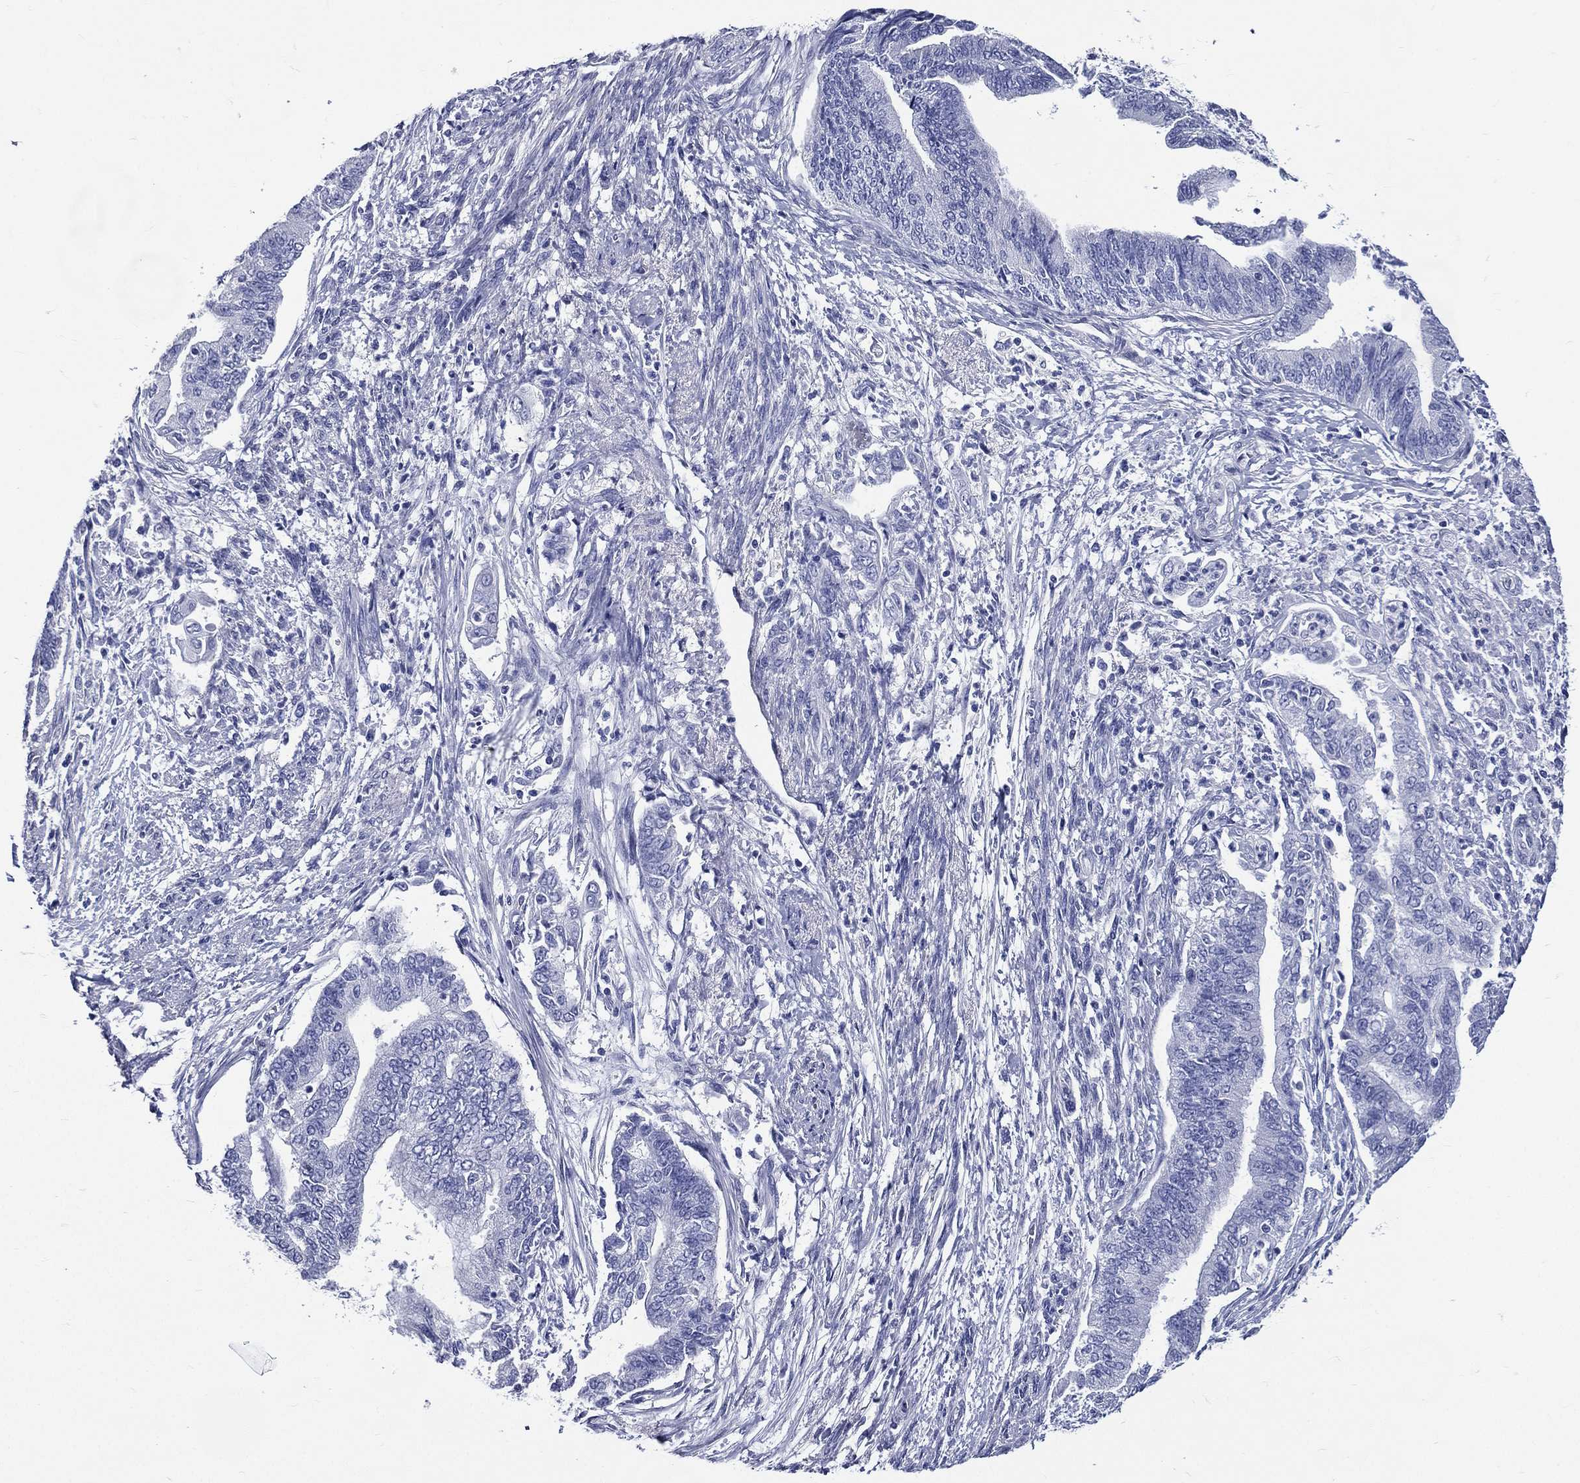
{"staining": {"intensity": "negative", "quantity": "none", "location": "none"}, "tissue": "endometrial cancer", "cell_type": "Tumor cells", "image_type": "cancer", "snomed": [{"axis": "morphology", "description": "Adenocarcinoma, NOS"}, {"axis": "topography", "description": "Endometrium"}], "caption": "Endometrial adenocarcinoma stained for a protein using immunohistochemistry (IHC) reveals no positivity tumor cells.", "gene": "DPYS", "patient": {"sex": "female", "age": 65}}